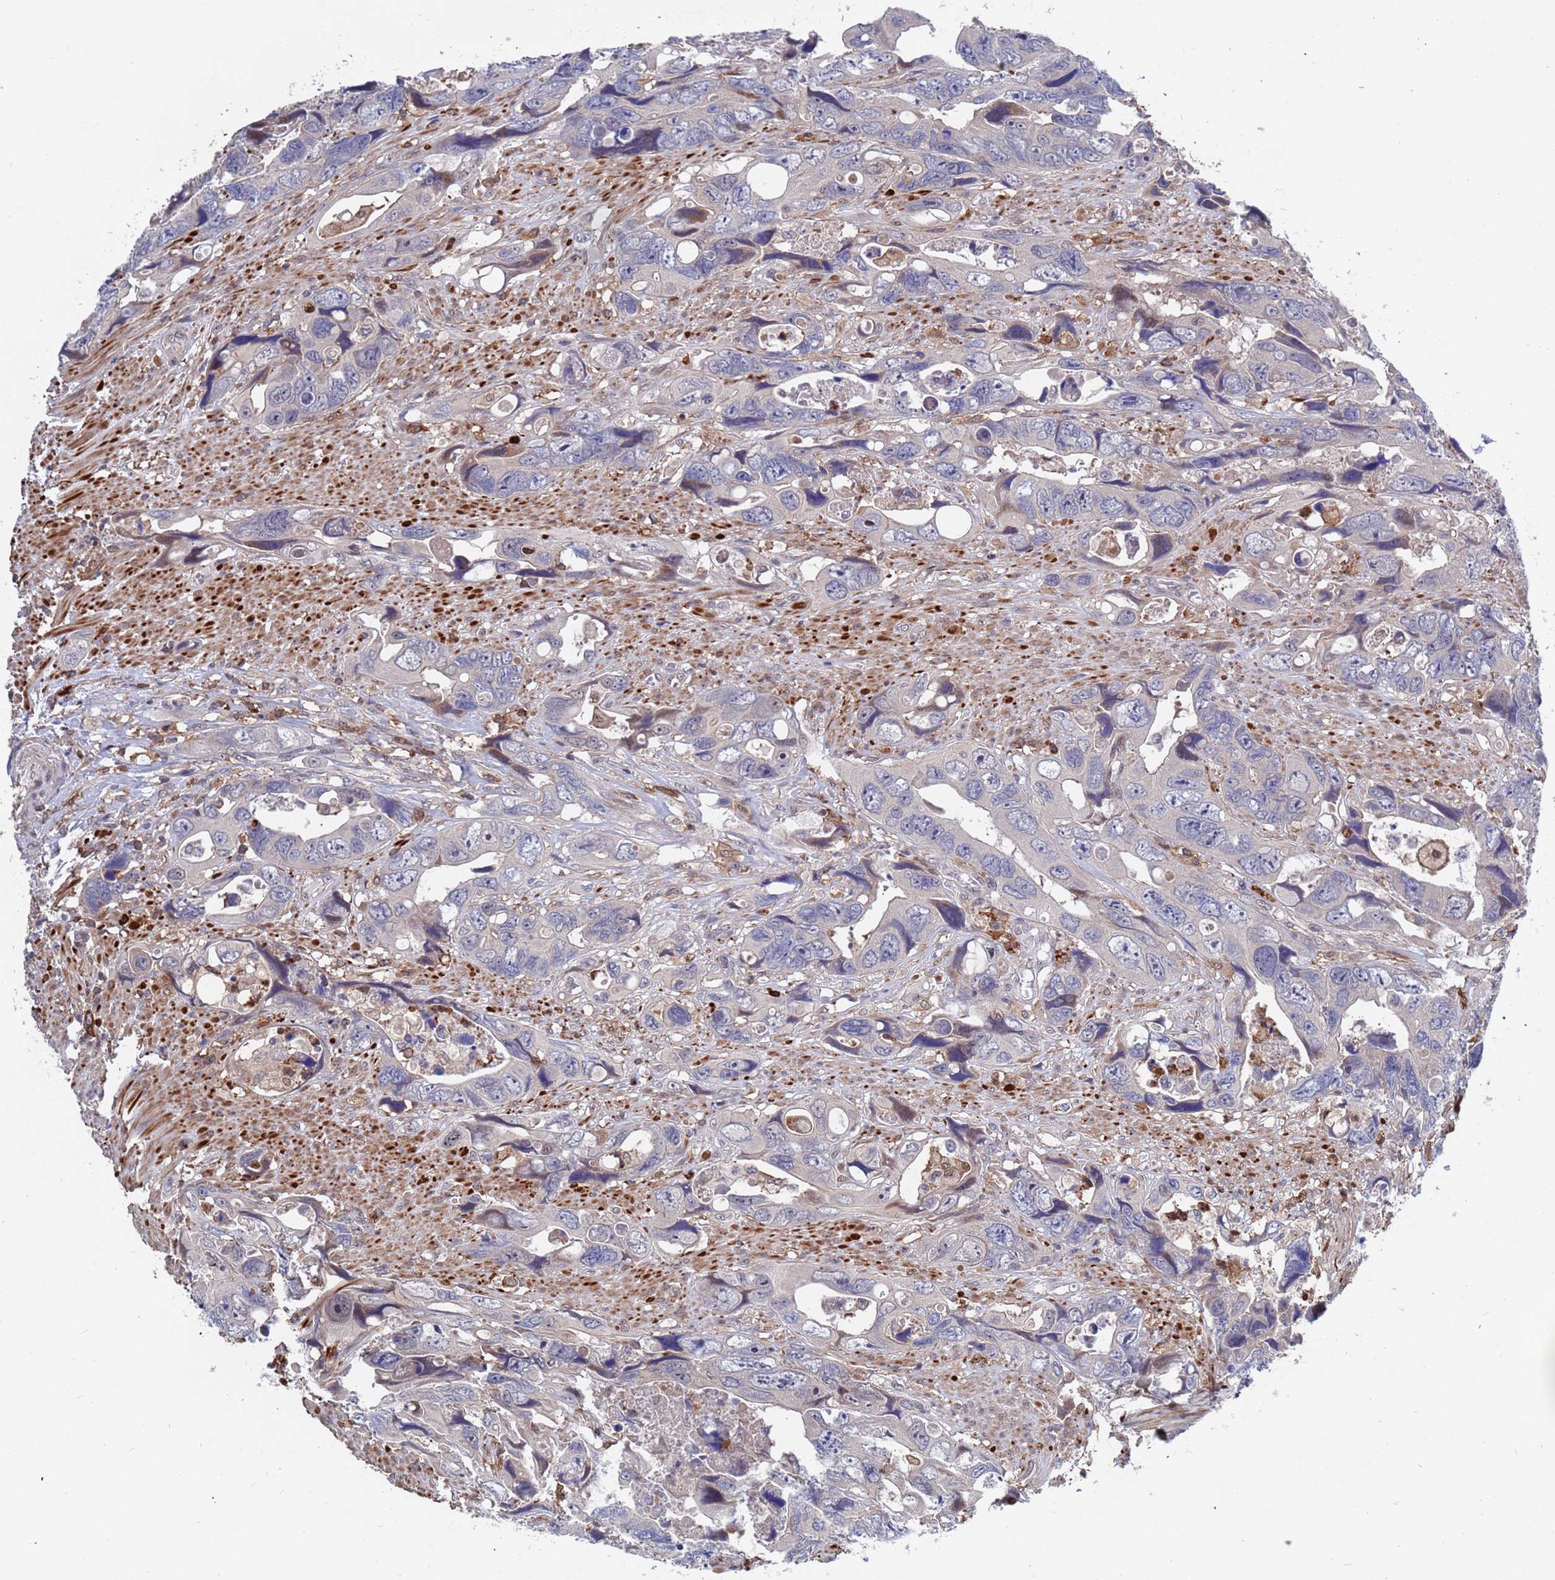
{"staining": {"intensity": "negative", "quantity": "none", "location": "none"}, "tissue": "colorectal cancer", "cell_type": "Tumor cells", "image_type": "cancer", "snomed": [{"axis": "morphology", "description": "Adenocarcinoma, NOS"}, {"axis": "topography", "description": "Rectum"}], "caption": "A histopathology image of colorectal cancer (adenocarcinoma) stained for a protein displays no brown staining in tumor cells. Brightfield microscopy of immunohistochemistry stained with DAB (brown) and hematoxylin (blue), captured at high magnification.", "gene": "TMBIM6", "patient": {"sex": "male", "age": 57}}